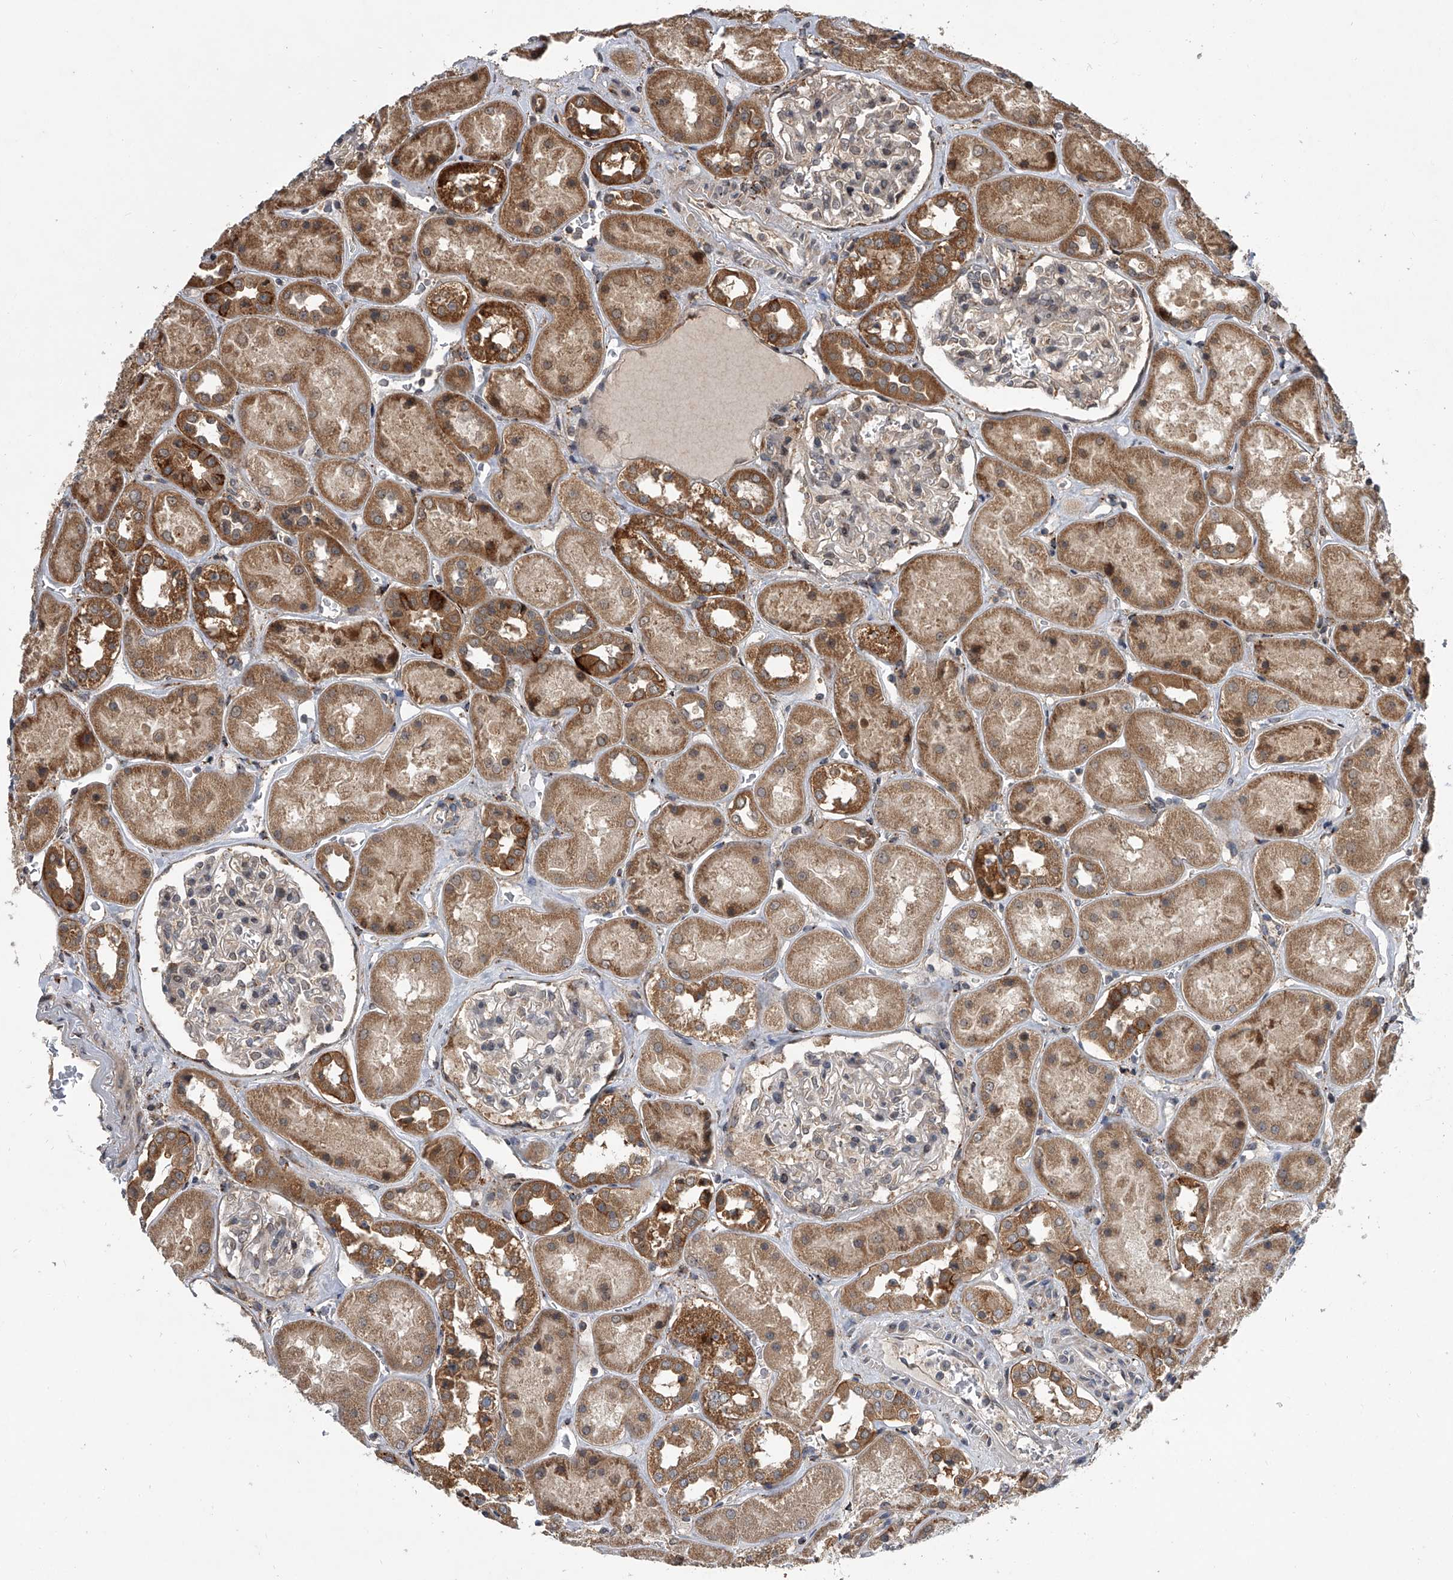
{"staining": {"intensity": "moderate", "quantity": "<25%", "location": "cytoplasmic/membranous"}, "tissue": "kidney", "cell_type": "Cells in glomeruli", "image_type": "normal", "snomed": [{"axis": "morphology", "description": "Normal tissue, NOS"}, {"axis": "topography", "description": "Kidney"}], "caption": "Immunohistochemical staining of unremarkable kidney shows <25% levels of moderate cytoplasmic/membranous protein staining in about <25% of cells in glomeruli. (DAB (3,3'-diaminobenzidine) IHC, brown staining for protein, blue staining for nuclei).", "gene": "GEMIN8", "patient": {"sex": "male", "age": 70}}